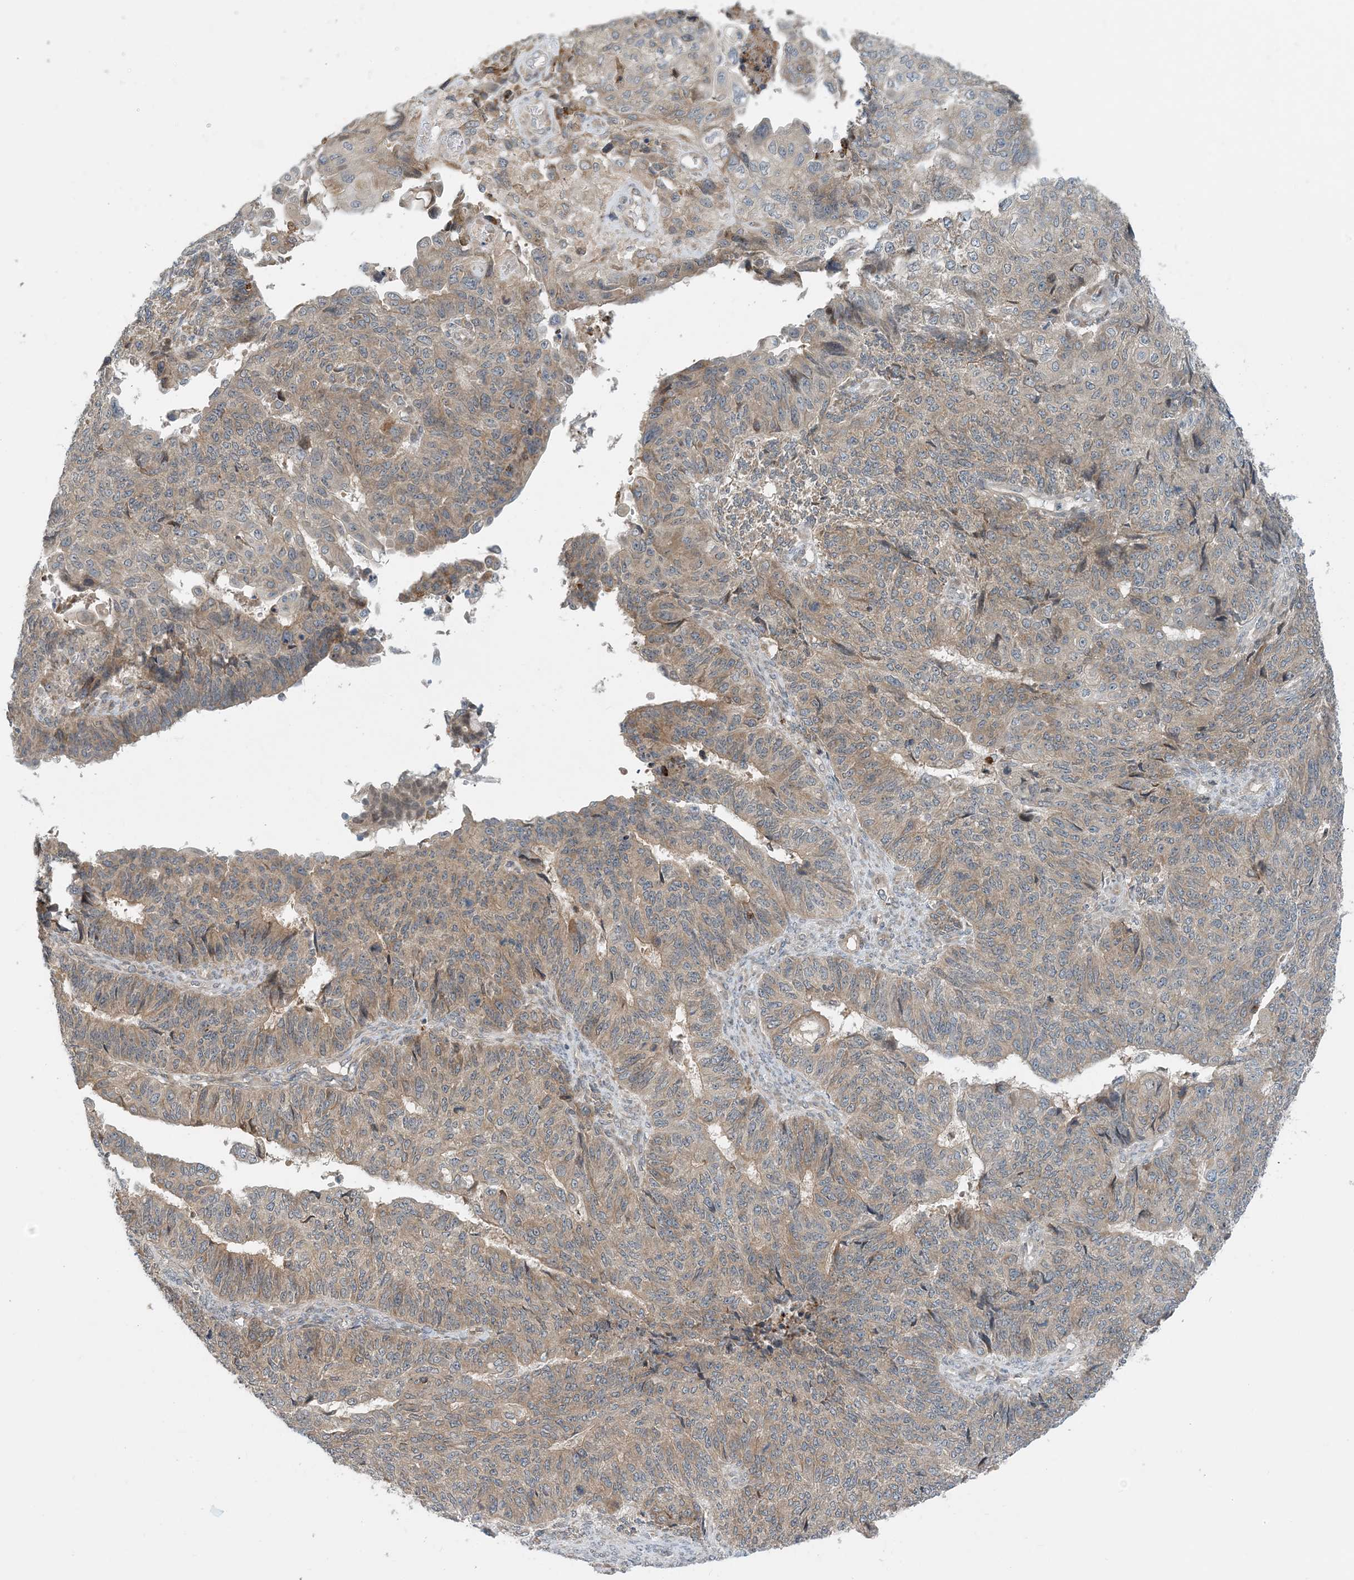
{"staining": {"intensity": "weak", "quantity": ">75%", "location": "cytoplasmic/membranous"}, "tissue": "endometrial cancer", "cell_type": "Tumor cells", "image_type": "cancer", "snomed": [{"axis": "morphology", "description": "Adenocarcinoma, NOS"}, {"axis": "topography", "description": "Endometrium"}], "caption": "Human adenocarcinoma (endometrial) stained with a protein marker reveals weak staining in tumor cells.", "gene": "PHOSPHO2", "patient": {"sex": "female", "age": 32}}